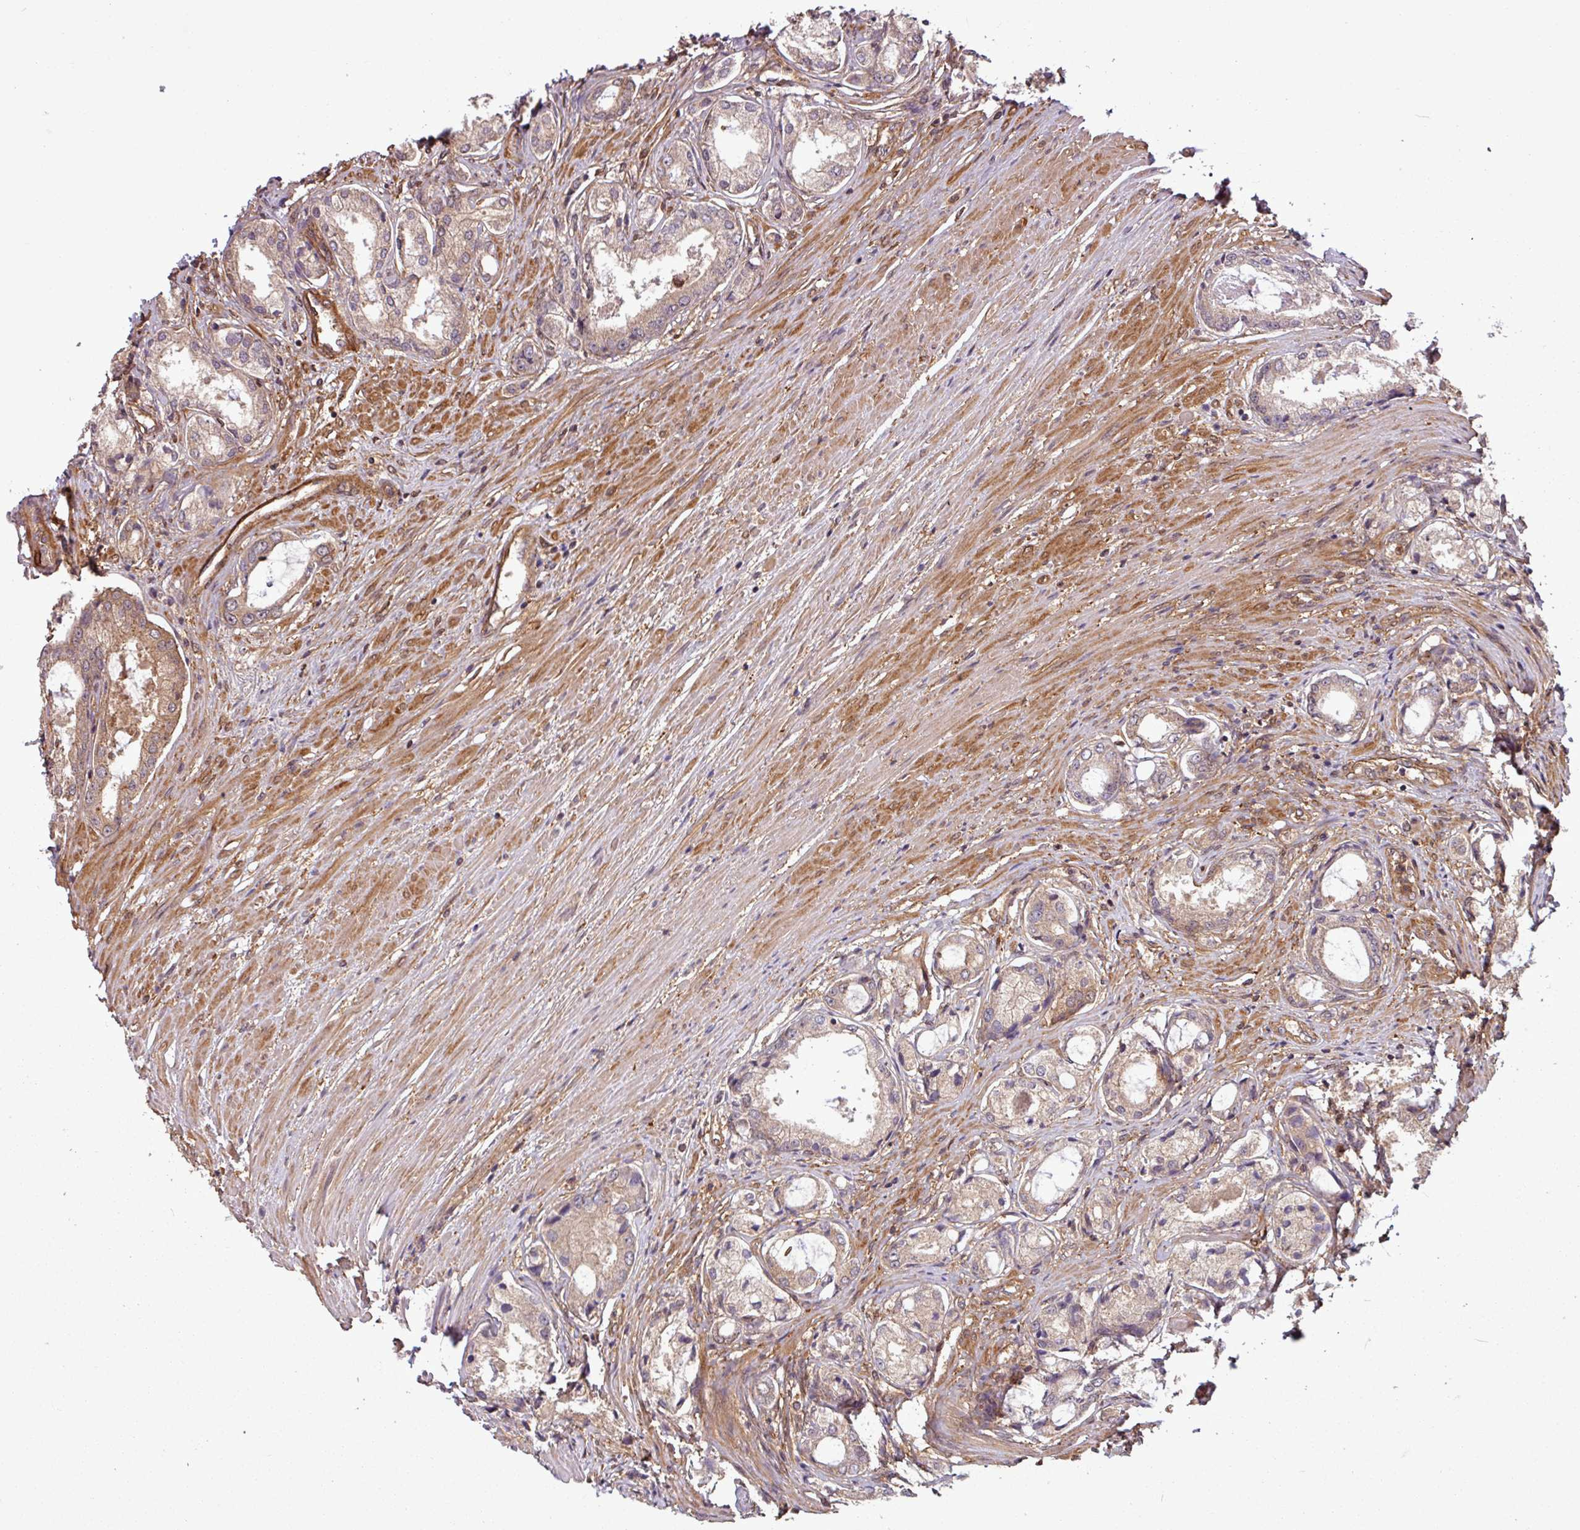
{"staining": {"intensity": "weak", "quantity": "<25%", "location": "cytoplasmic/membranous"}, "tissue": "prostate cancer", "cell_type": "Tumor cells", "image_type": "cancer", "snomed": [{"axis": "morphology", "description": "Adenocarcinoma, Low grade"}, {"axis": "topography", "description": "Prostate"}], "caption": "Prostate cancer (adenocarcinoma (low-grade)) was stained to show a protein in brown. There is no significant staining in tumor cells.", "gene": "SH3BGRL", "patient": {"sex": "male", "age": 68}}